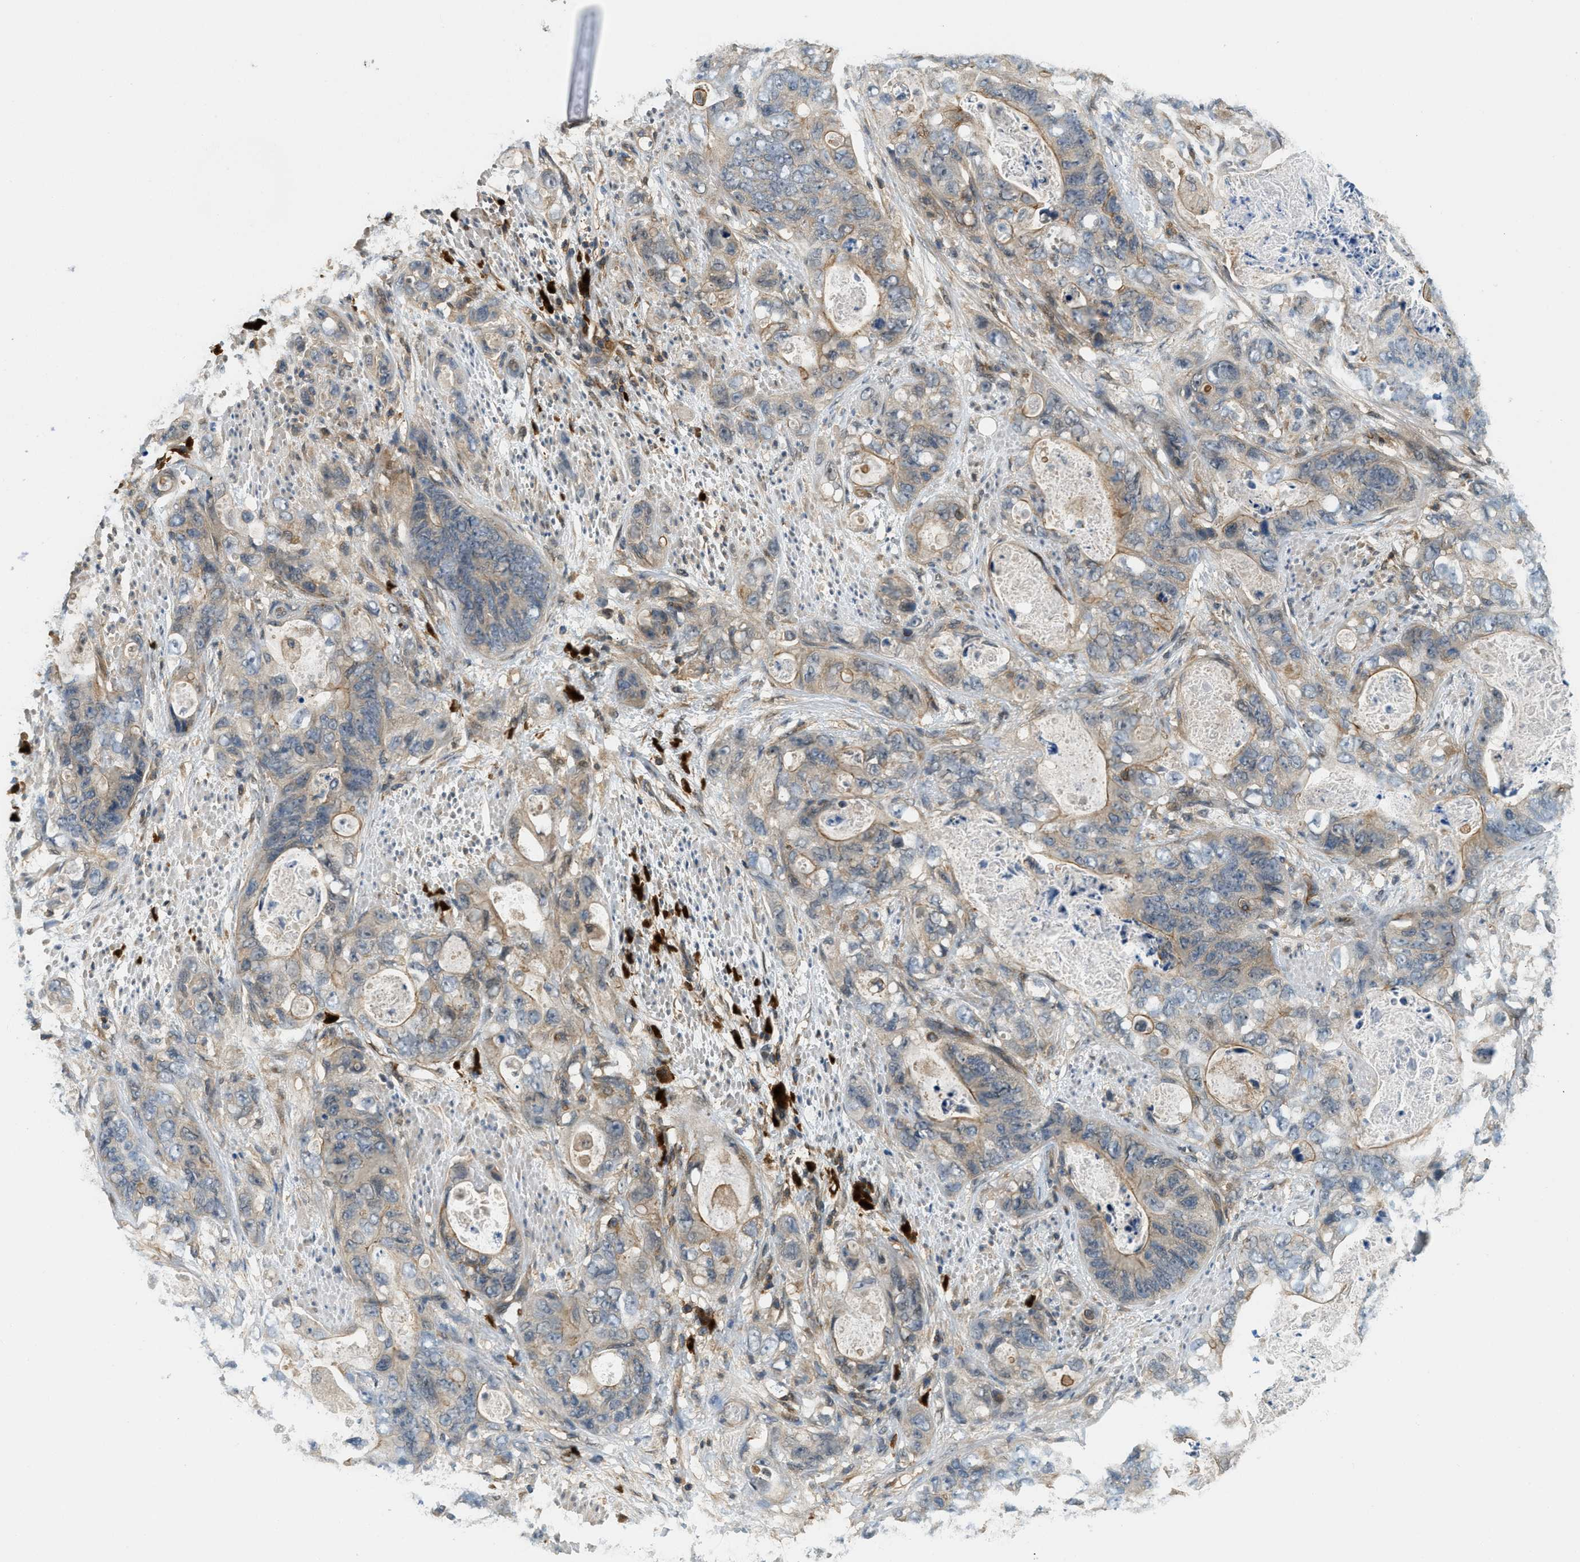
{"staining": {"intensity": "moderate", "quantity": ">75%", "location": "cytoplasmic/membranous"}, "tissue": "stomach cancer", "cell_type": "Tumor cells", "image_type": "cancer", "snomed": [{"axis": "morphology", "description": "Adenocarcinoma, NOS"}, {"axis": "topography", "description": "Stomach"}], "caption": "Human adenocarcinoma (stomach) stained for a protein (brown) reveals moderate cytoplasmic/membranous positive staining in about >75% of tumor cells.", "gene": "GMPPB", "patient": {"sex": "female", "age": 89}}